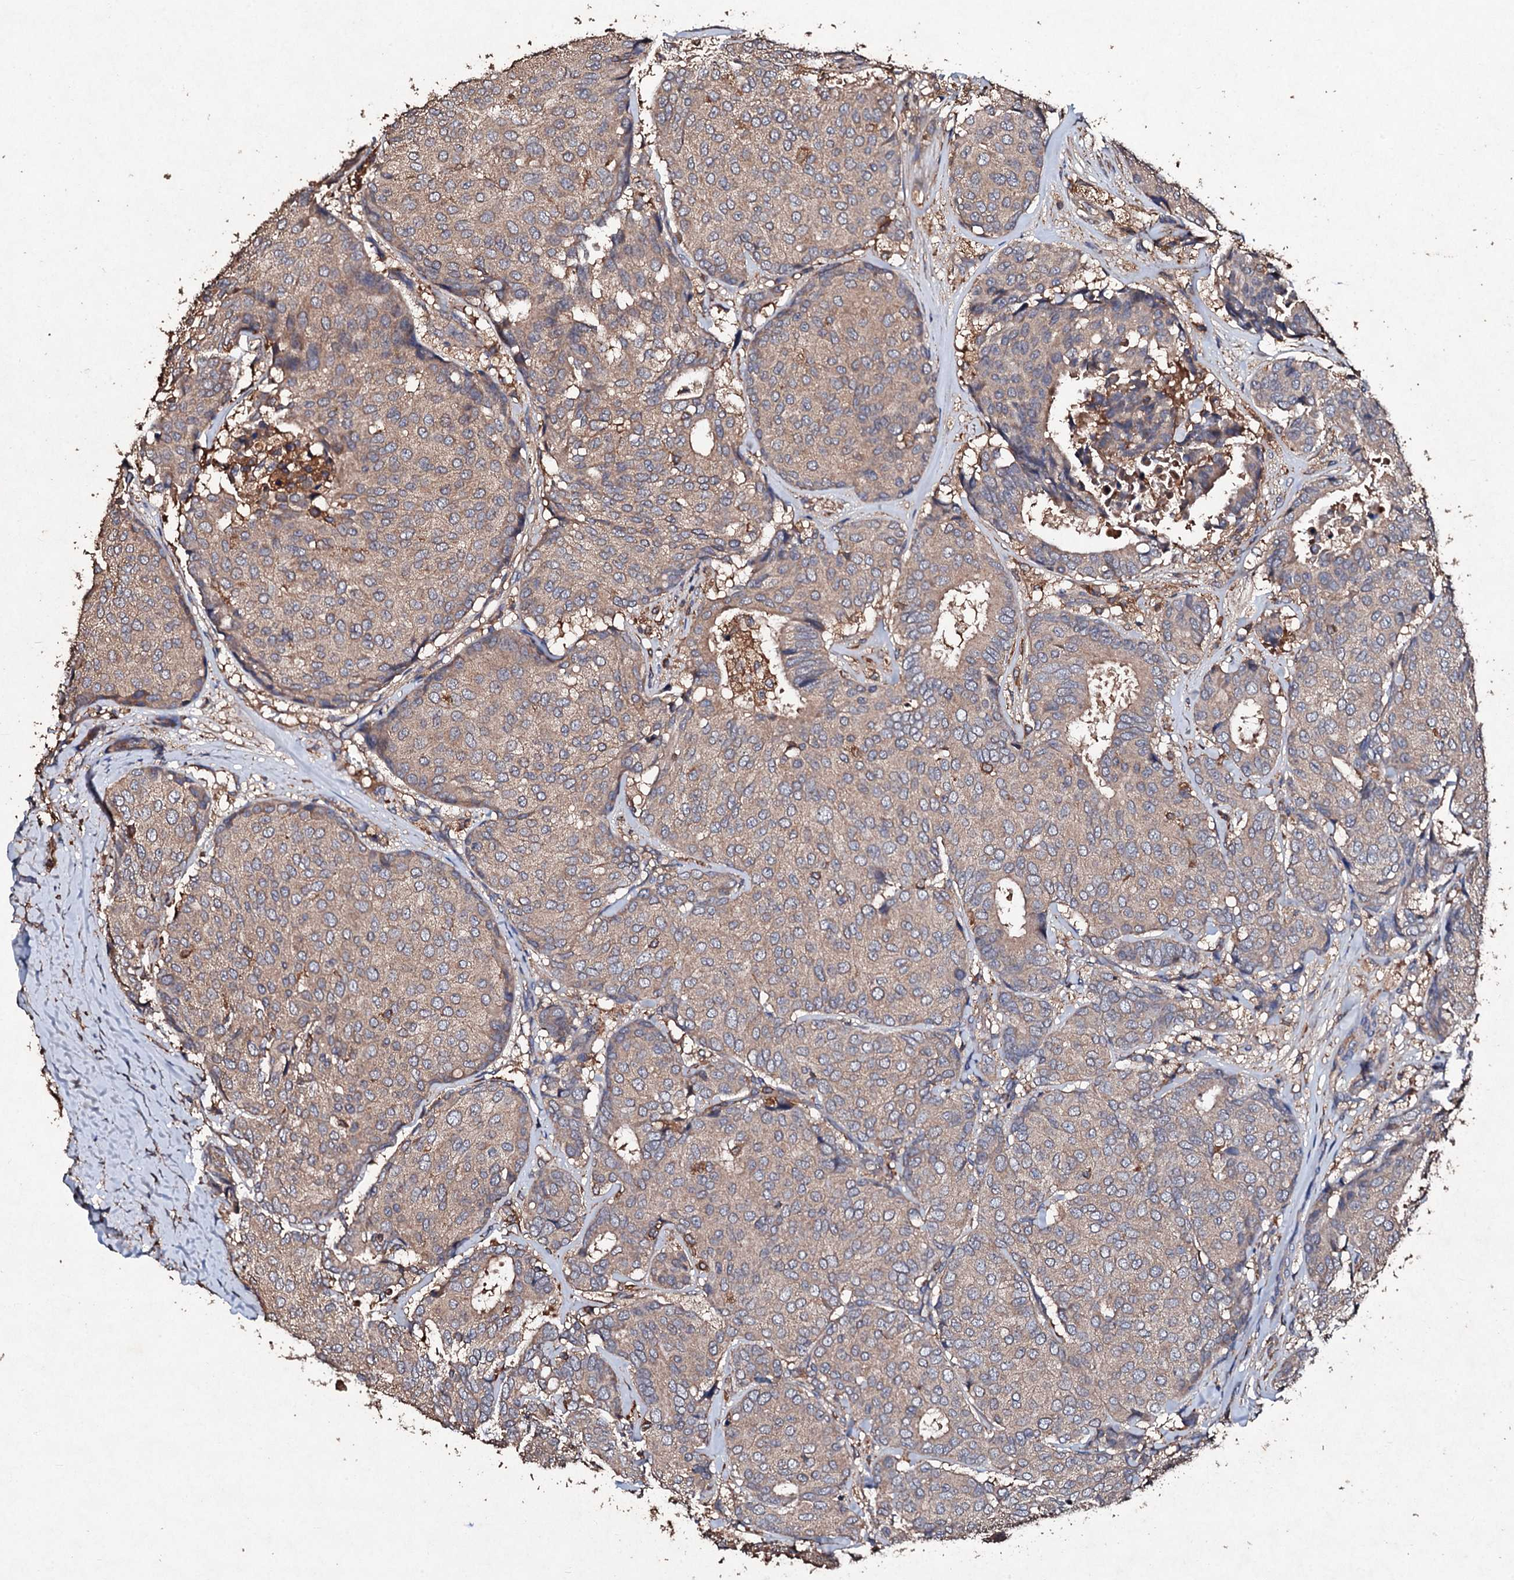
{"staining": {"intensity": "weak", "quantity": ">75%", "location": "cytoplasmic/membranous"}, "tissue": "breast cancer", "cell_type": "Tumor cells", "image_type": "cancer", "snomed": [{"axis": "morphology", "description": "Duct carcinoma"}, {"axis": "topography", "description": "Breast"}], "caption": "Immunohistochemistry (DAB) staining of breast intraductal carcinoma demonstrates weak cytoplasmic/membranous protein expression in approximately >75% of tumor cells. The staining is performed using DAB brown chromogen to label protein expression. The nuclei are counter-stained blue using hematoxylin.", "gene": "KERA", "patient": {"sex": "female", "age": 75}}